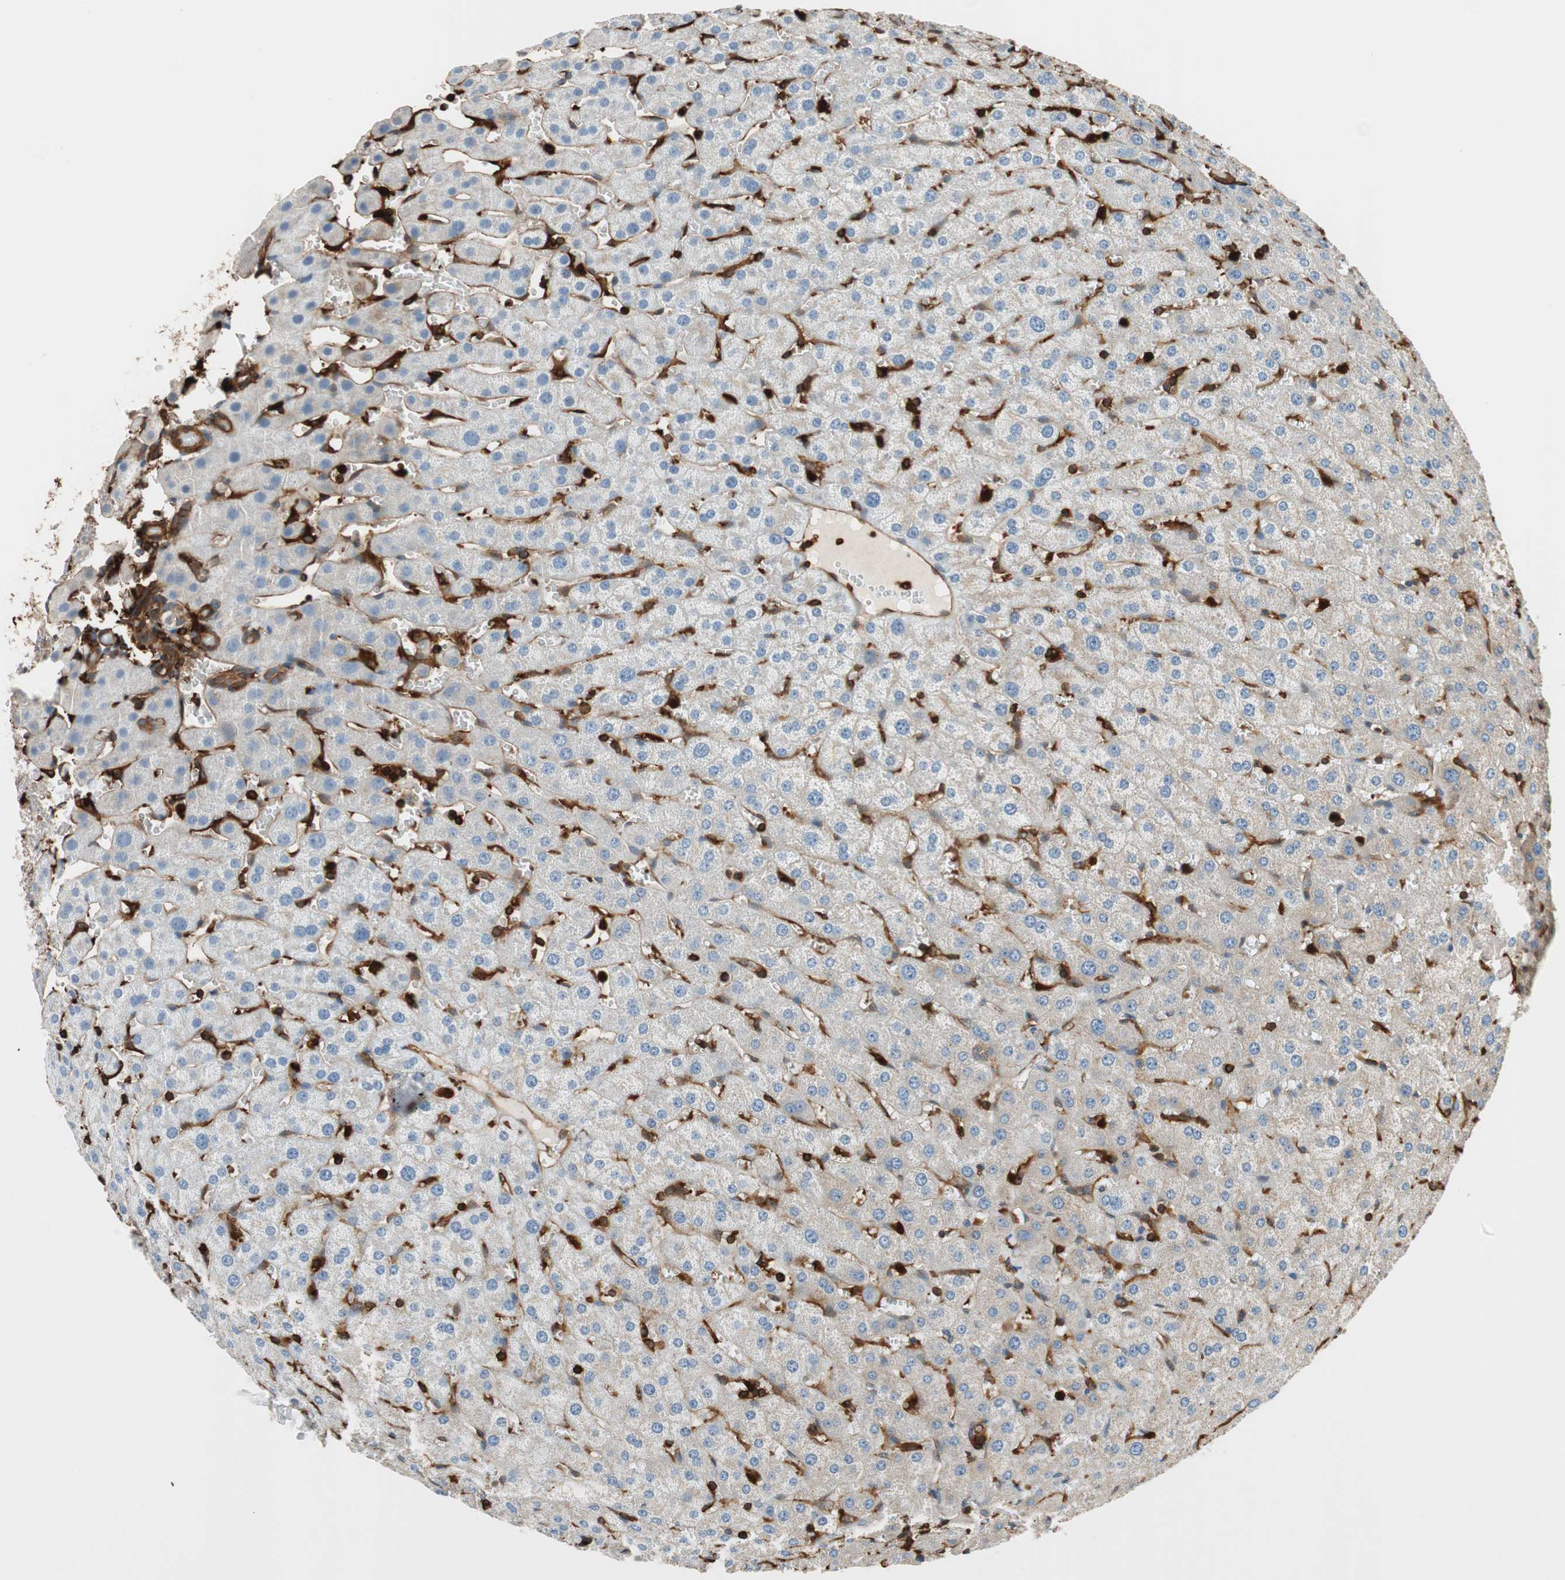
{"staining": {"intensity": "strong", "quantity": ">75%", "location": "cytoplasmic/membranous"}, "tissue": "liver", "cell_type": "Cholangiocytes", "image_type": "normal", "snomed": [{"axis": "morphology", "description": "Normal tissue, NOS"}, {"axis": "morphology", "description": "Fibrosis, NOS"}, {"axis": "topography", "description": "Liver"}], "caption": "High-power microscopy captured an immunohistochemistry (IHC) photomicrograph of normal liver, revealing strong cytoplasmic/membranous positivity in about >75% of cholangiocytes.", "gene": "VASP", "patient": {"sex": "female", "age": 29}}